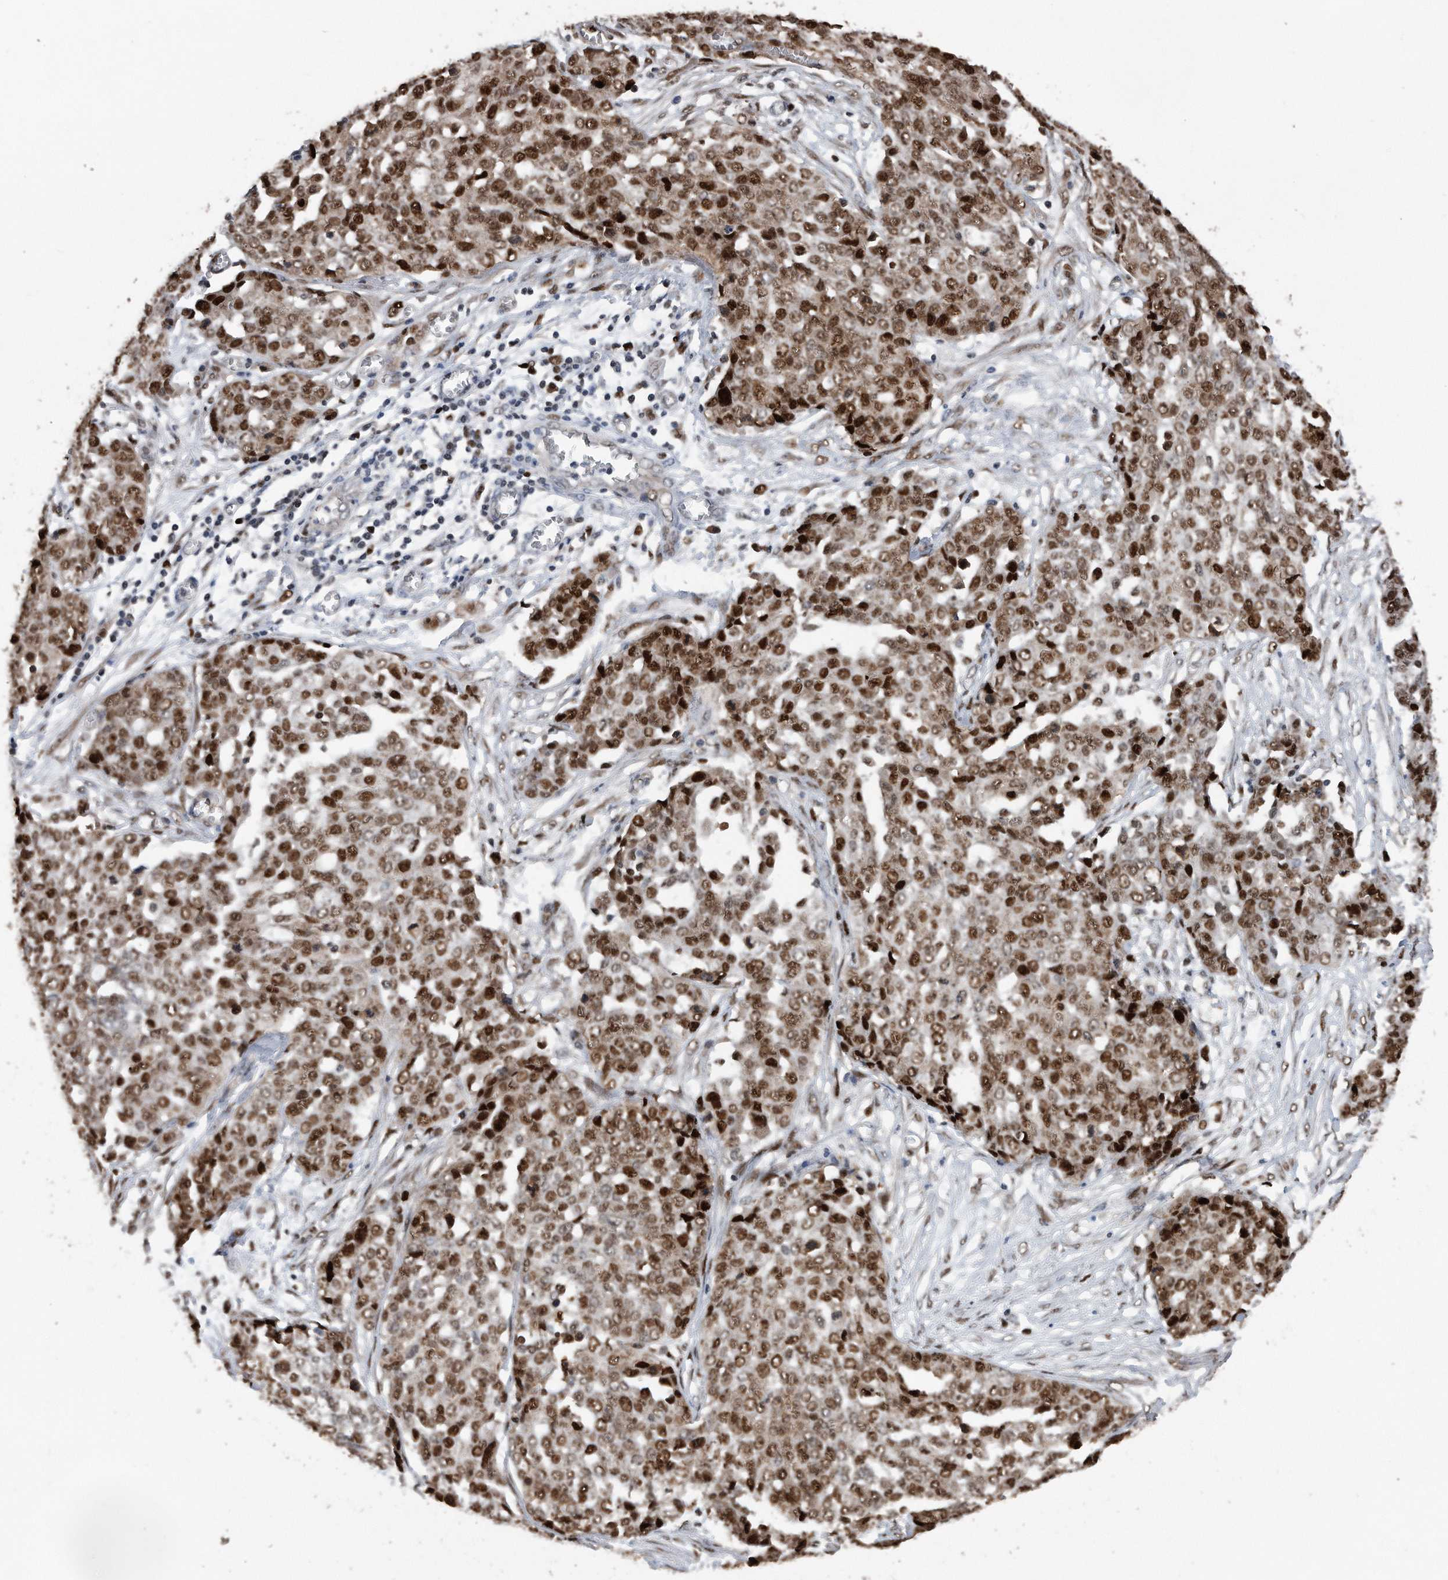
{"staining": {"intensity": "strong", "quantity": ">75%", "location": "nuclear"}, "tissue": "ovarian cancer", "cell_type": "Tumor cells", "image_type": "cancer", "snomed": [{"axis": "morphology", "description": "Cystadenocarcinoma, serous, NOS"}, {"axis": "topography", "description": "Soft tissue"}, {"axis": "topography", "description": "Ovary"}], "caption": "Immunohistochemistry micrograph of human serous cystadenocarcinoma (ovarian) stained for a protein (brown), which reveals high levels of strong nuclear expression in approximately >75% of tumor cells.", "gene": "PCNA", "patient": {"sex": "female", "age": 57}}